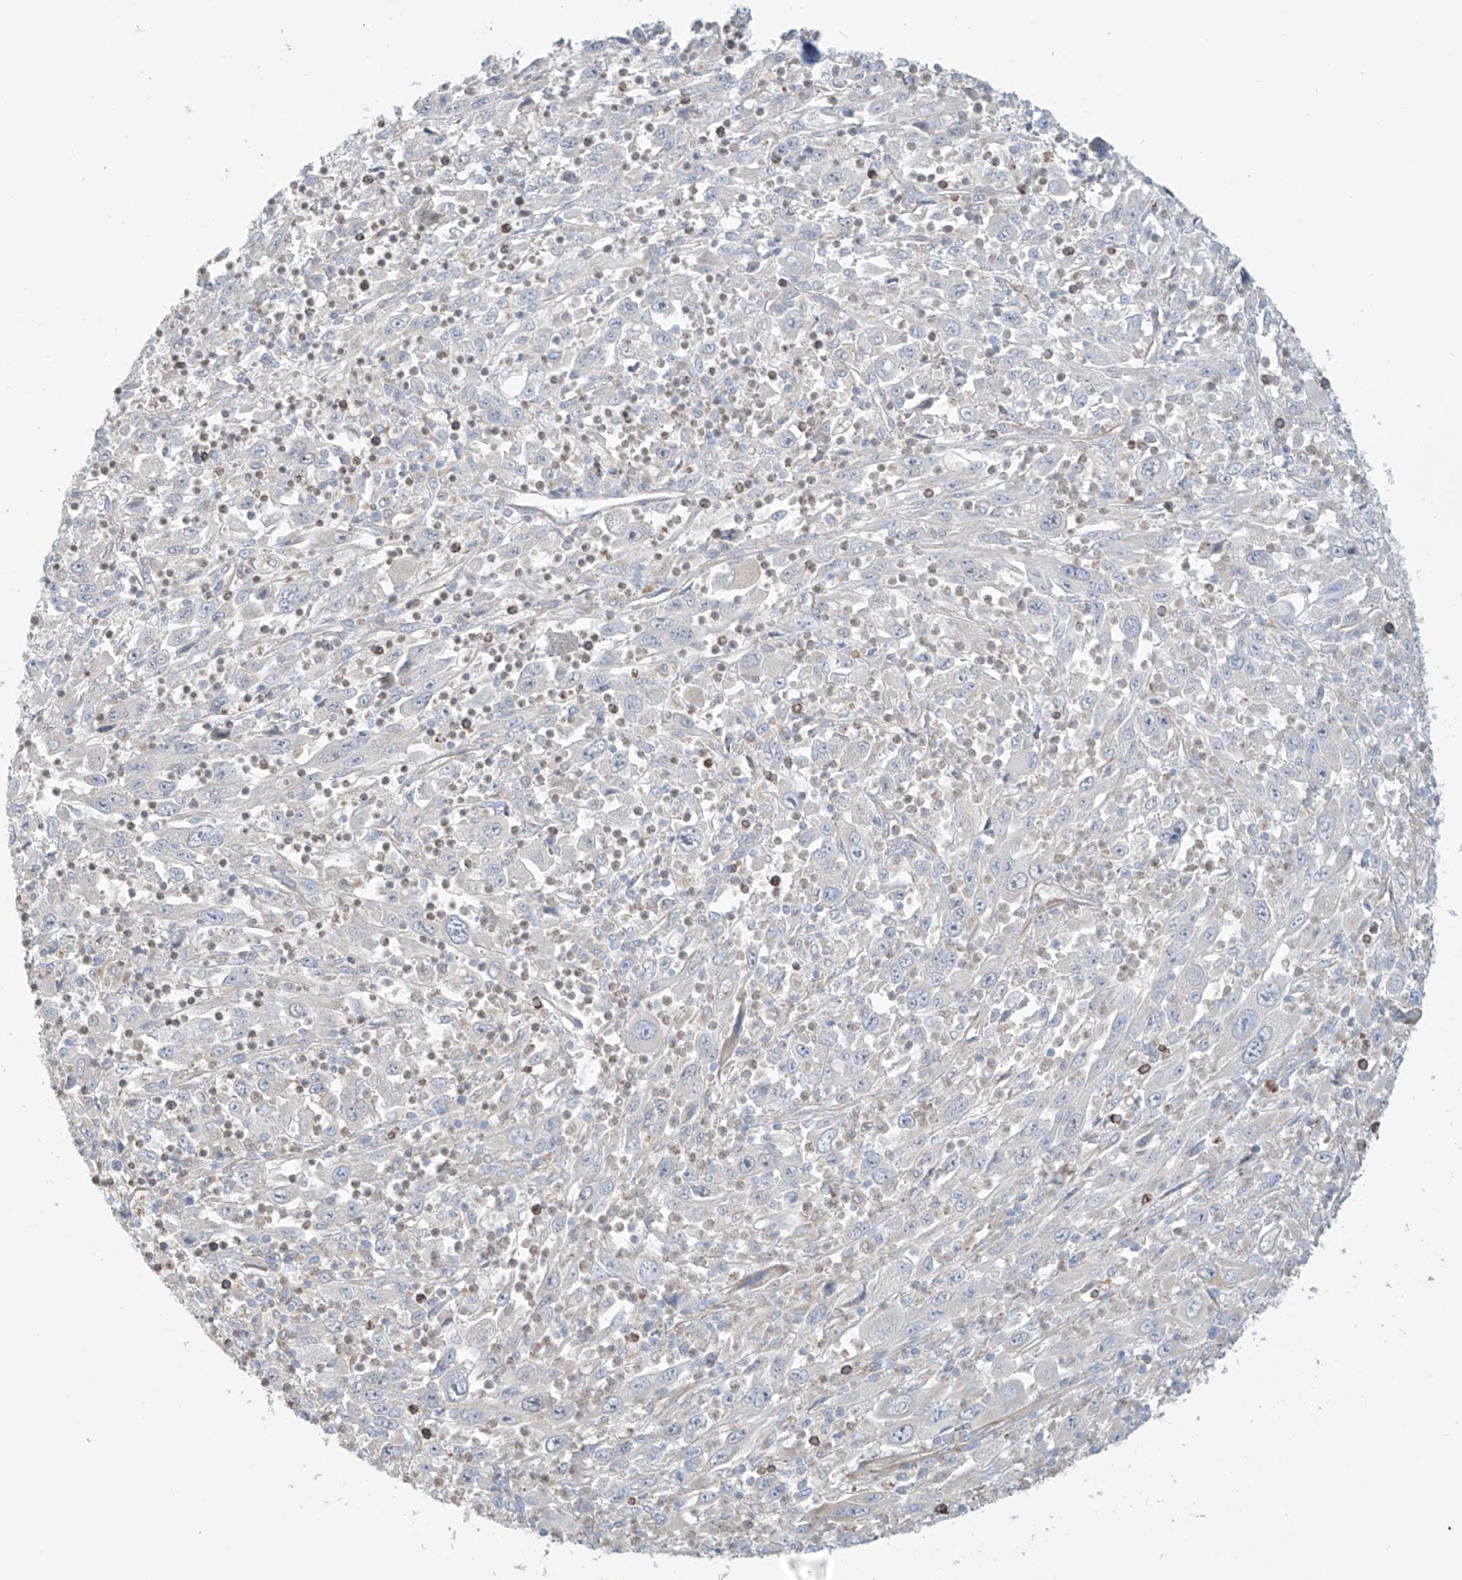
{"staining": {"intensity": "negative", "quantity": "none", "location": "none"}, "tissue": "melanoma", "cell_type": "Tumor cells", "image_type": "cancer", "snomed": [{"axis": "morphology", "description": "Malignant melanoma, Metastatic site"}, {"axis": "topography", "description": "Skin"}], "caption": "Photomicrograph shows no significant protein positivity in tumor cells of malignant melanoma (metastatic site). Nuclei are stained in blue.", "gene": "EIF5B", "patient": {"sex": "female", "age": 56}}